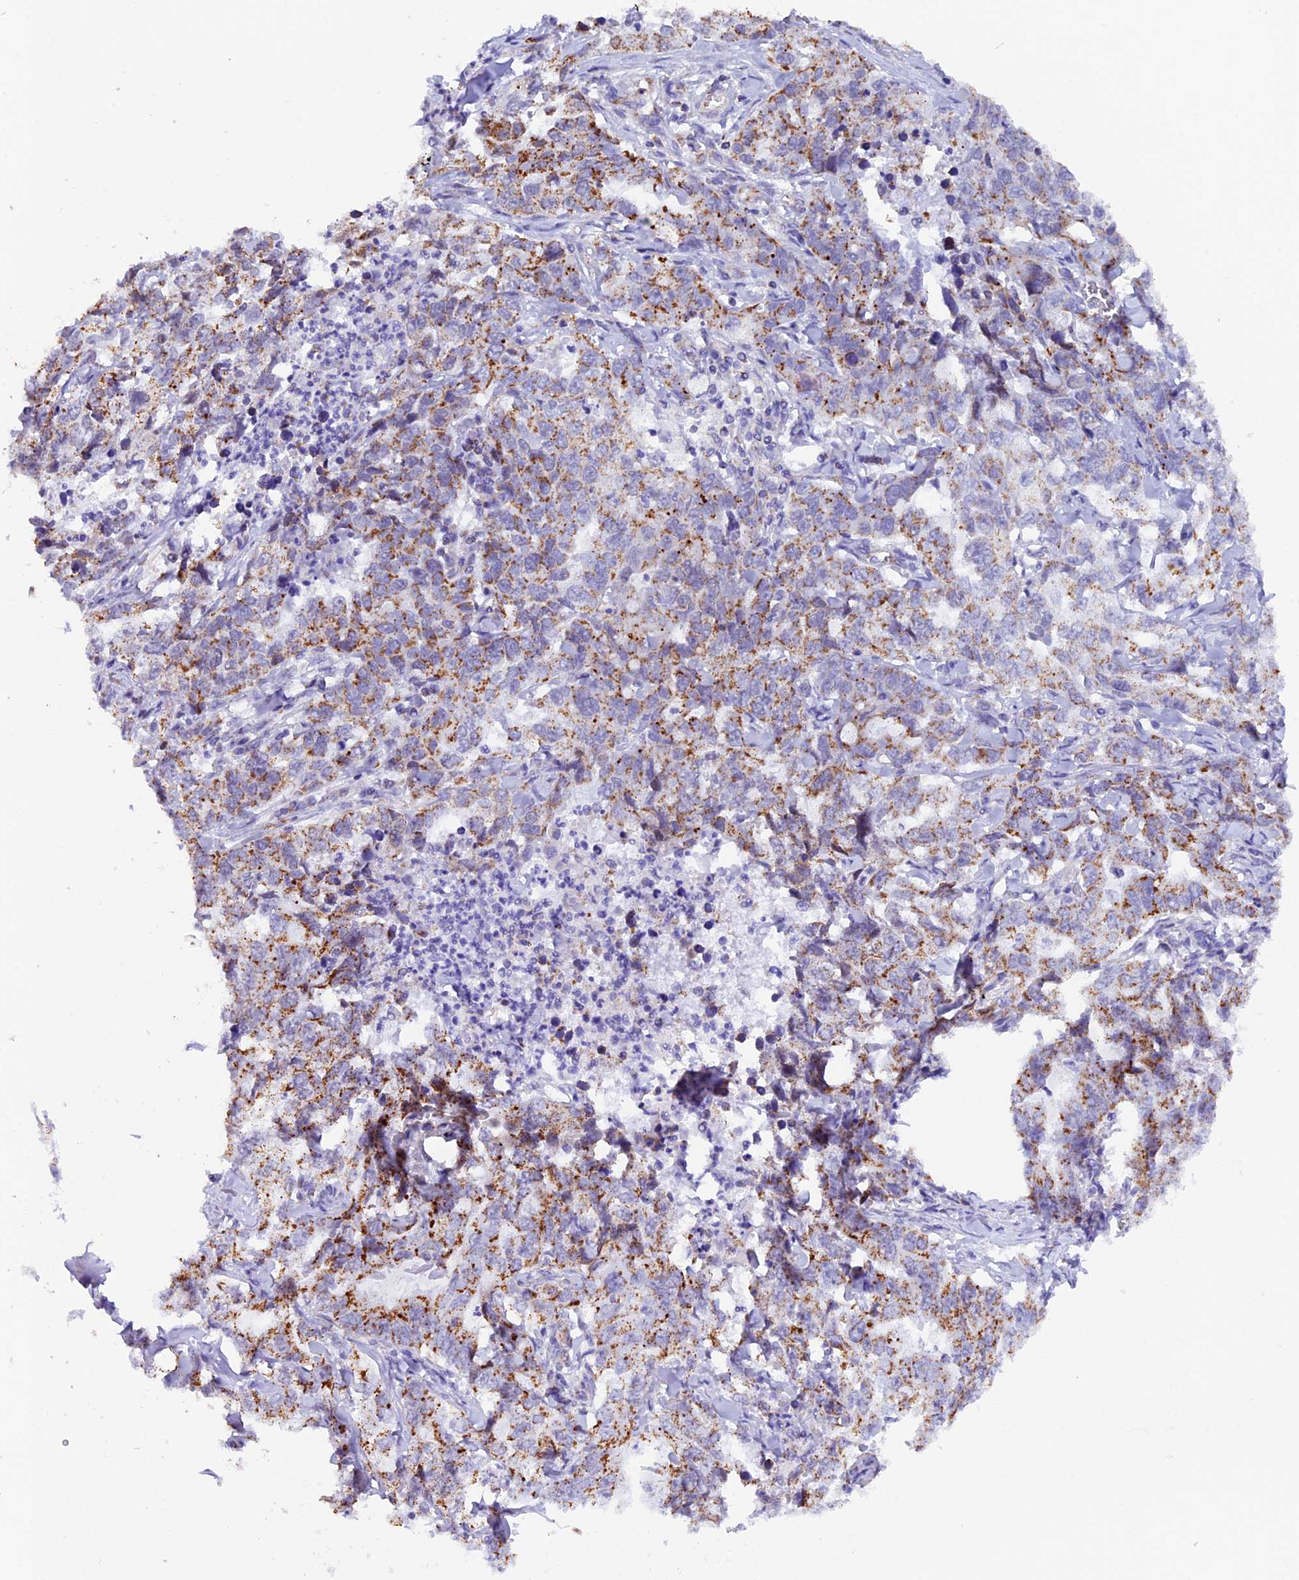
{"staining": {"intensity": "moderate", "quantity": ">75%", "location": "cytoplasmic/membranous"}, "tissue": "lung cancer", "cell_type": "Tumor cells", "image_type": "cancer", "snomed": [{"axis": "morphology", "description": "Adenocarcinoma, NOS"}, {"axis": "topography", "description": "Lung"}], "caption": "A brown stain shows moderate cytoplasmic/membranous positivity of a protein in lung cancer (adenocarcinoma) tumor cells.", "gene": "TFAM", "patient": {"sex": "female", "age": 51}}